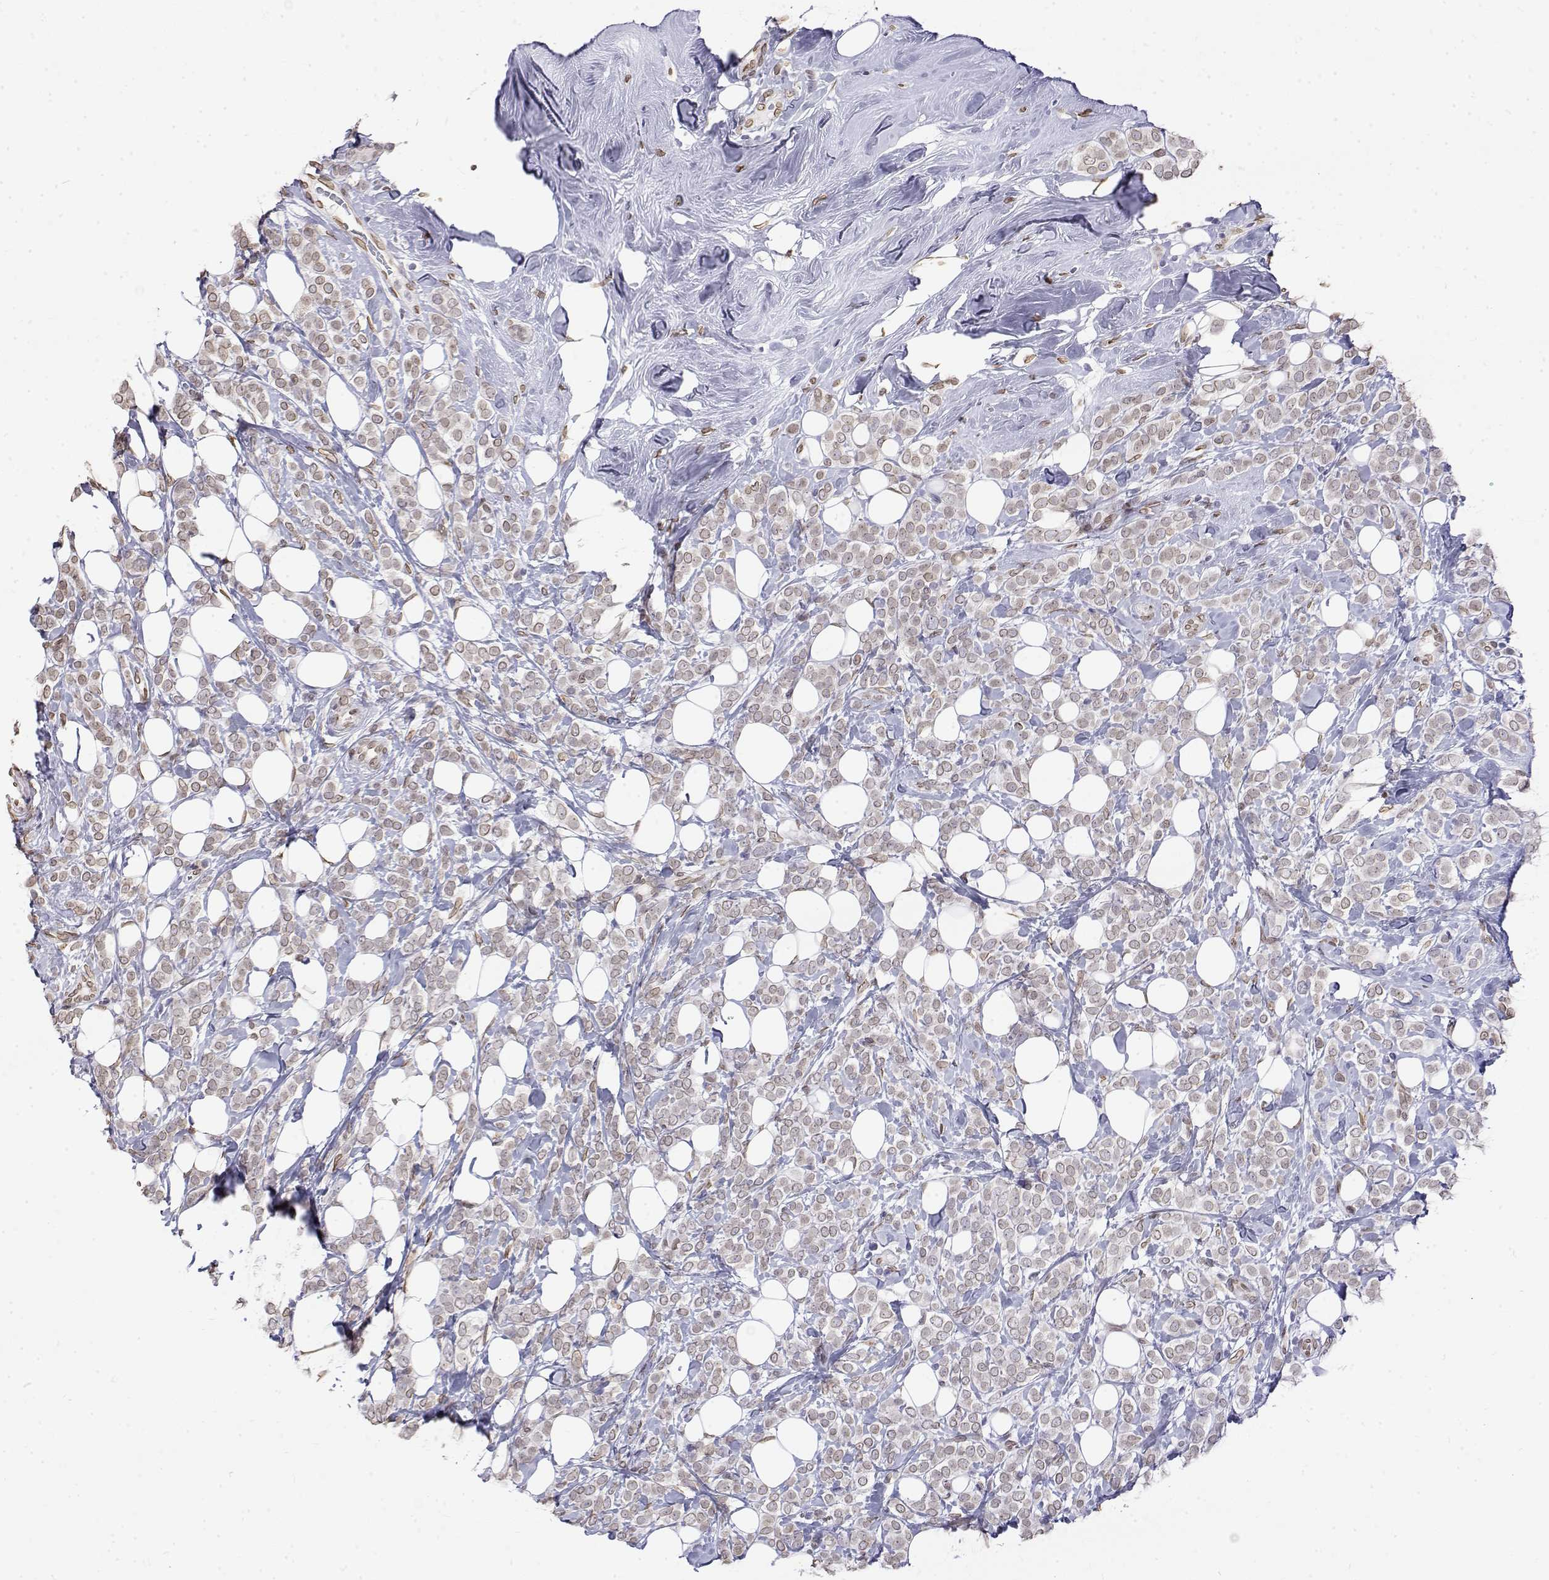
{"staining": {"intensity": "weak", "quantity": ">75%", "location": "nuclear"}, "tissue": "breast cancer", "cell_type": "Tumor cells", "image_type": "cancer", "snomed": [{"axis": "morphology", "description": "Lobular carcinoma"}, {"axis": "topography", "description": "Breast"}], "caption": "Protein expression analysis of lobular carcinoma (breast) exhibits weak nuclear positivity in about >75% of tumor cells. Ihc stains the protein of interest in brown and the nuclei are stained blue.", "gene": "ZNF532", "patient": {"sex": "female", "age": 49}}